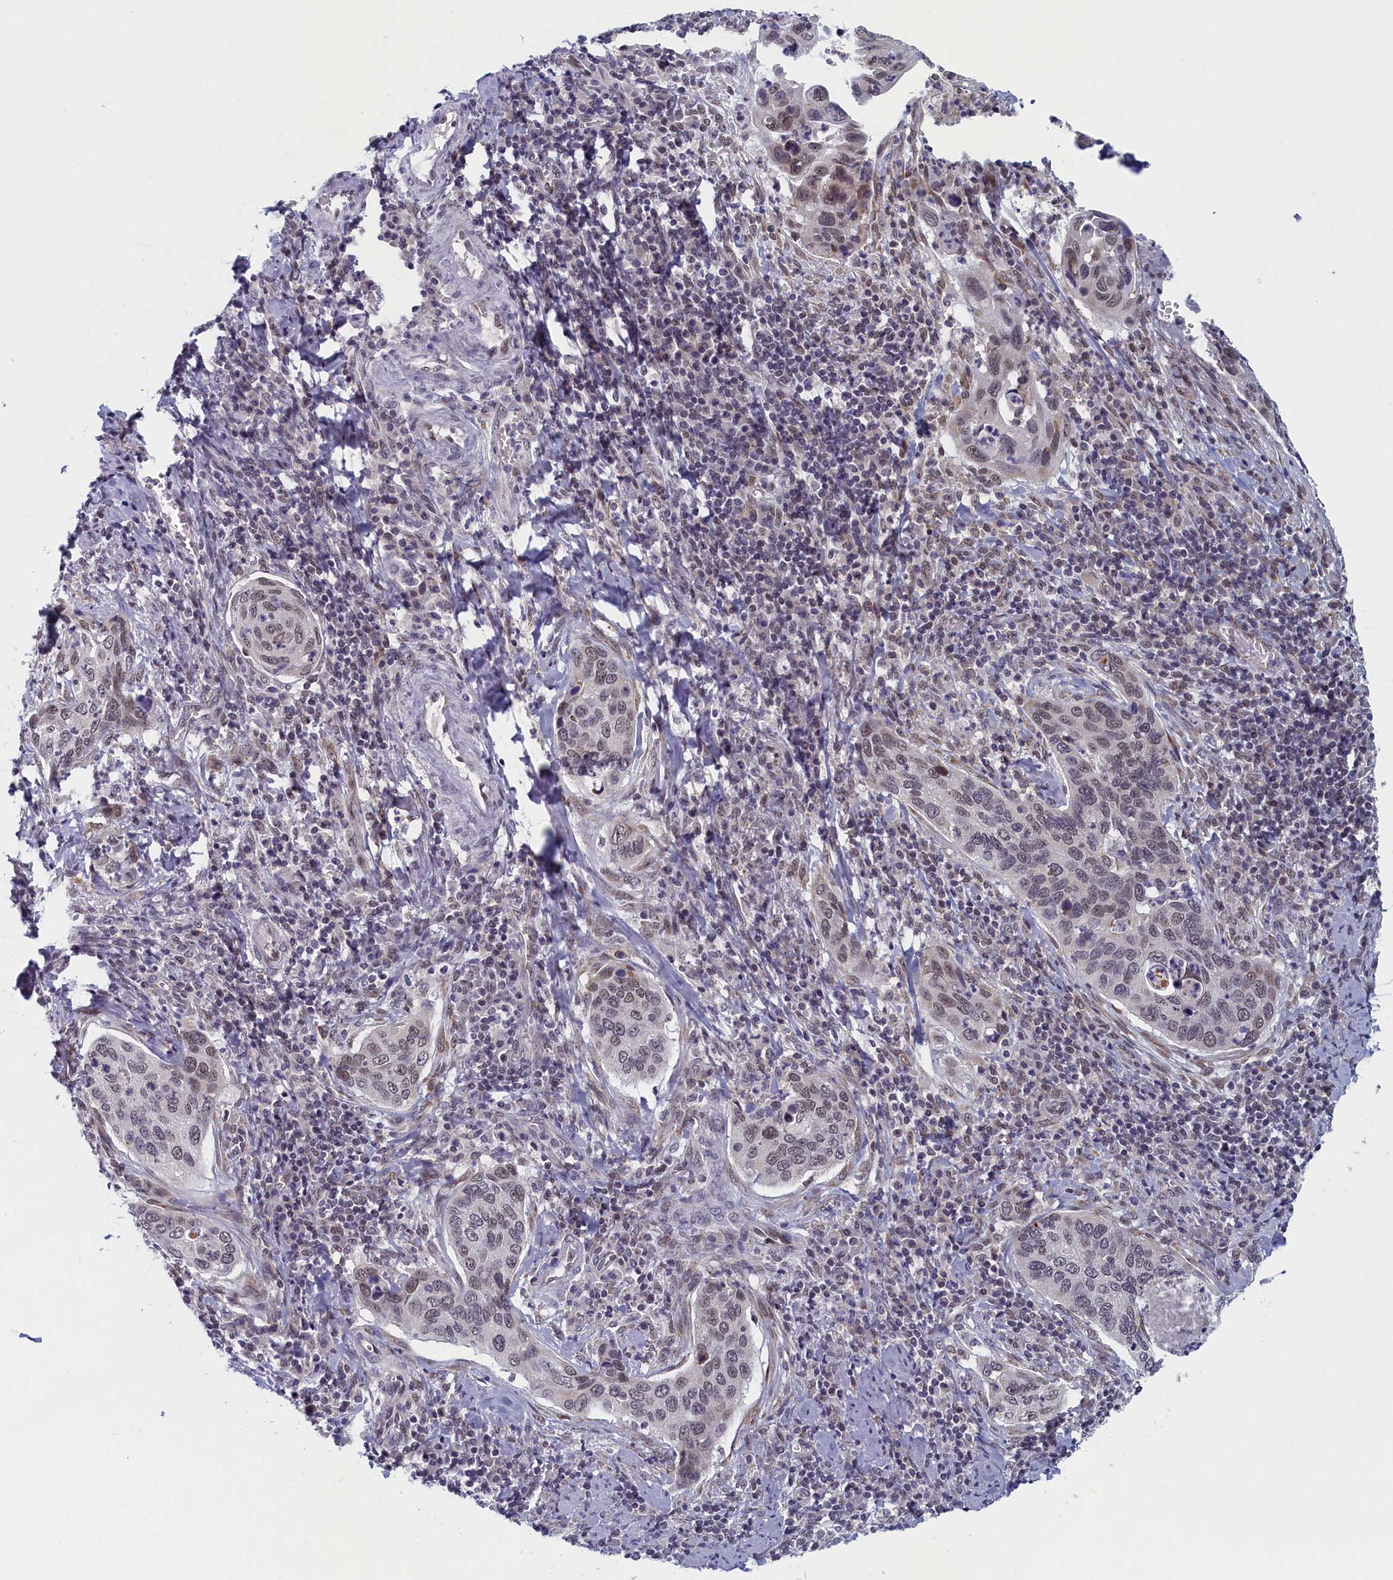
{"staining": {"intensity": "negative", "quantity": "none", "location": "none"}, "tissue": "cervical cancer", "cell_type": "Tumor cells", "image_type": "cancer", "snomed": [{"axis": "morphology", "description": "Squamous cell carcinoma, NOS"}, {"axis": "topography", "description": "Cervix"}], "caption": "There is no significant expression in tumor cells of cervical squamous cell carcinoma.", "gene": "DNAJC17", "patient": {"sex": "female", "age": 53}}